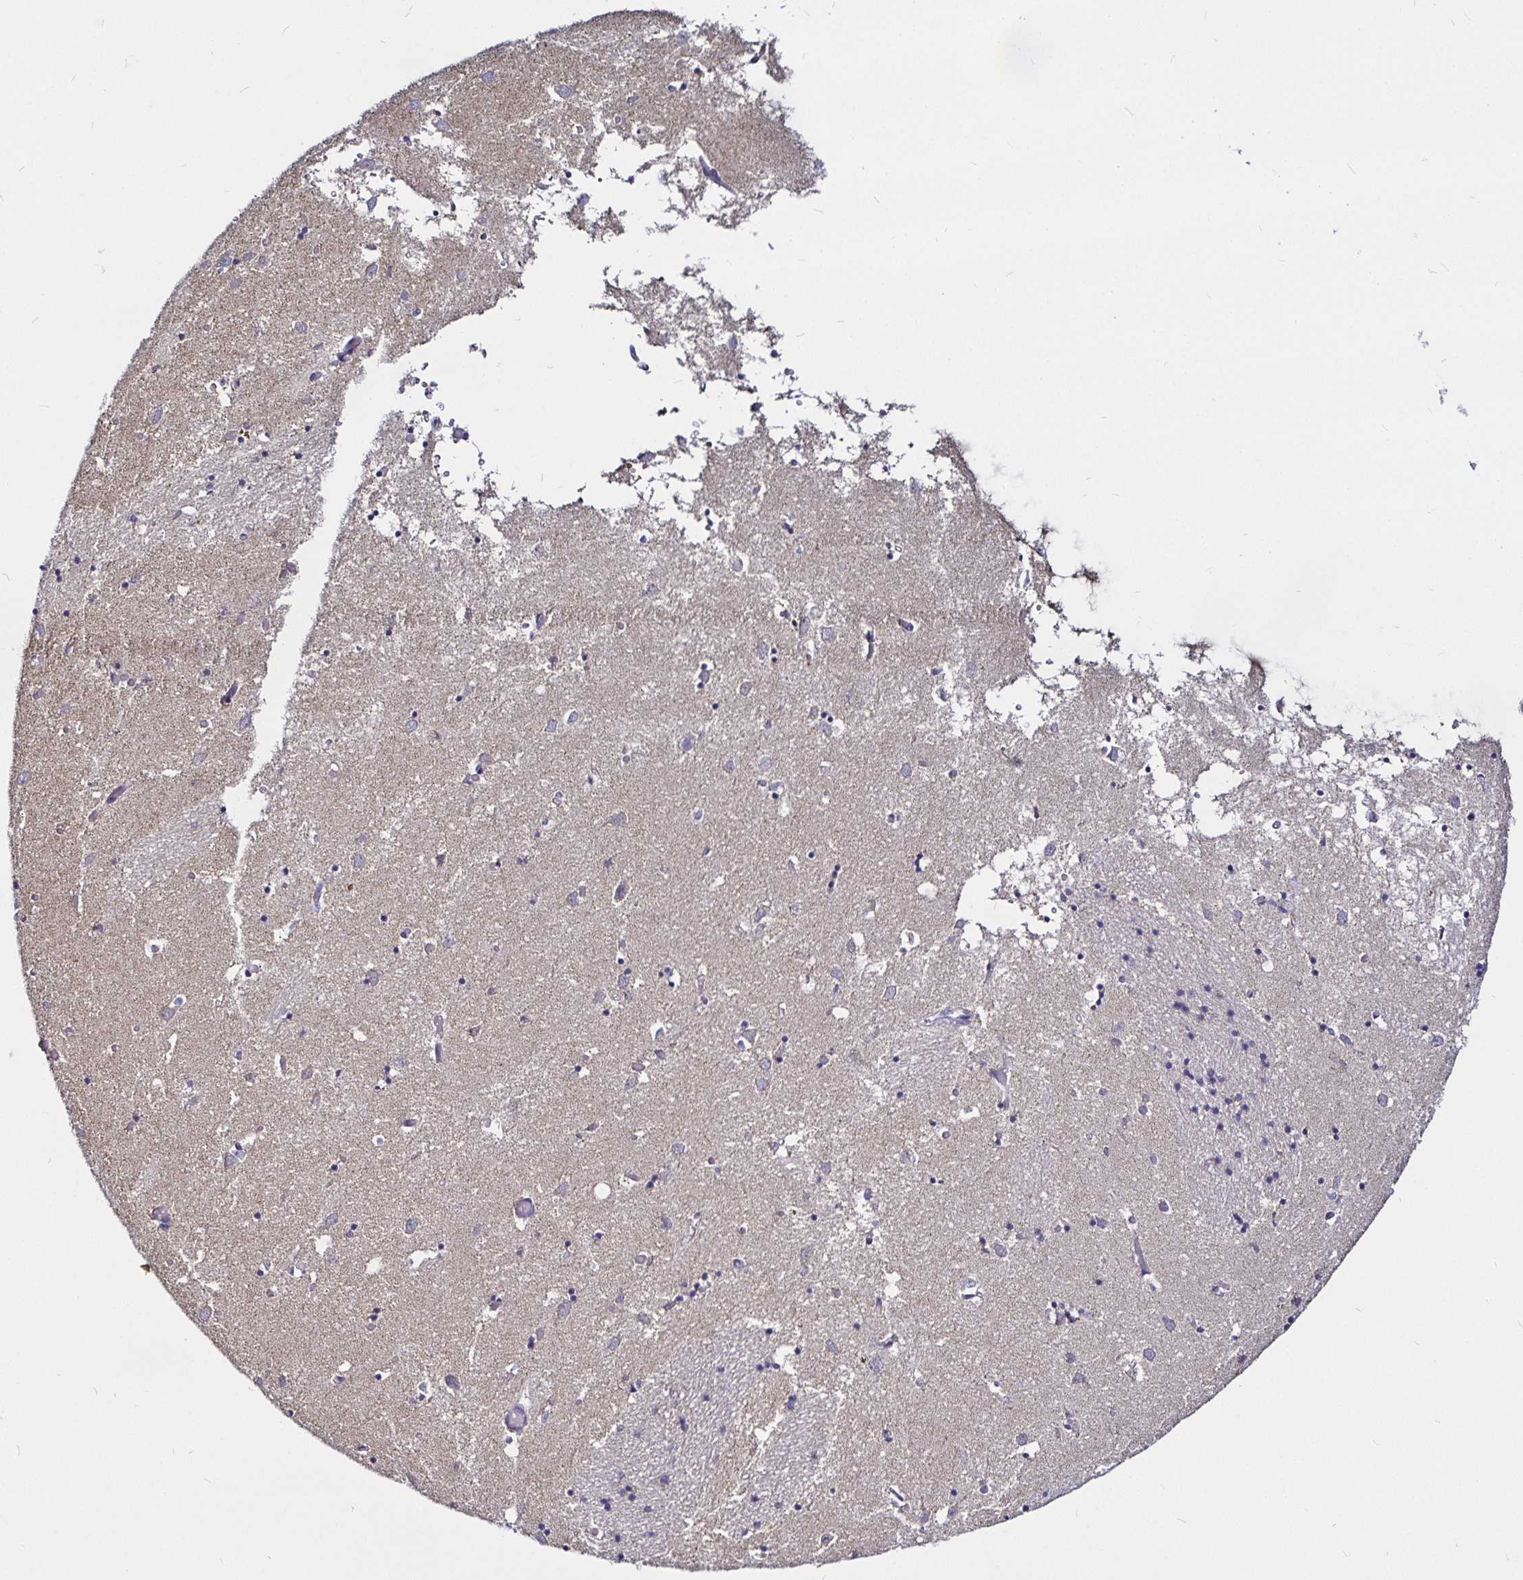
{"staining": {"intensity": "negative", "quantity": "none", "location": "none"}, "tissue": "caudate", "cell_type": "Glial cells", "image_type": "normal", "snomed": [{"axis": "morphology", "description": "Normal tissue, NOS"}, {"axis": "topography", "description": "Lateral ventricle wall"}], "caption": "The histopathology image exhibits no significant expression in glial cells of caudate.", "gene": "PGAM2", "patient": {"sex": "male", "age": 70}}